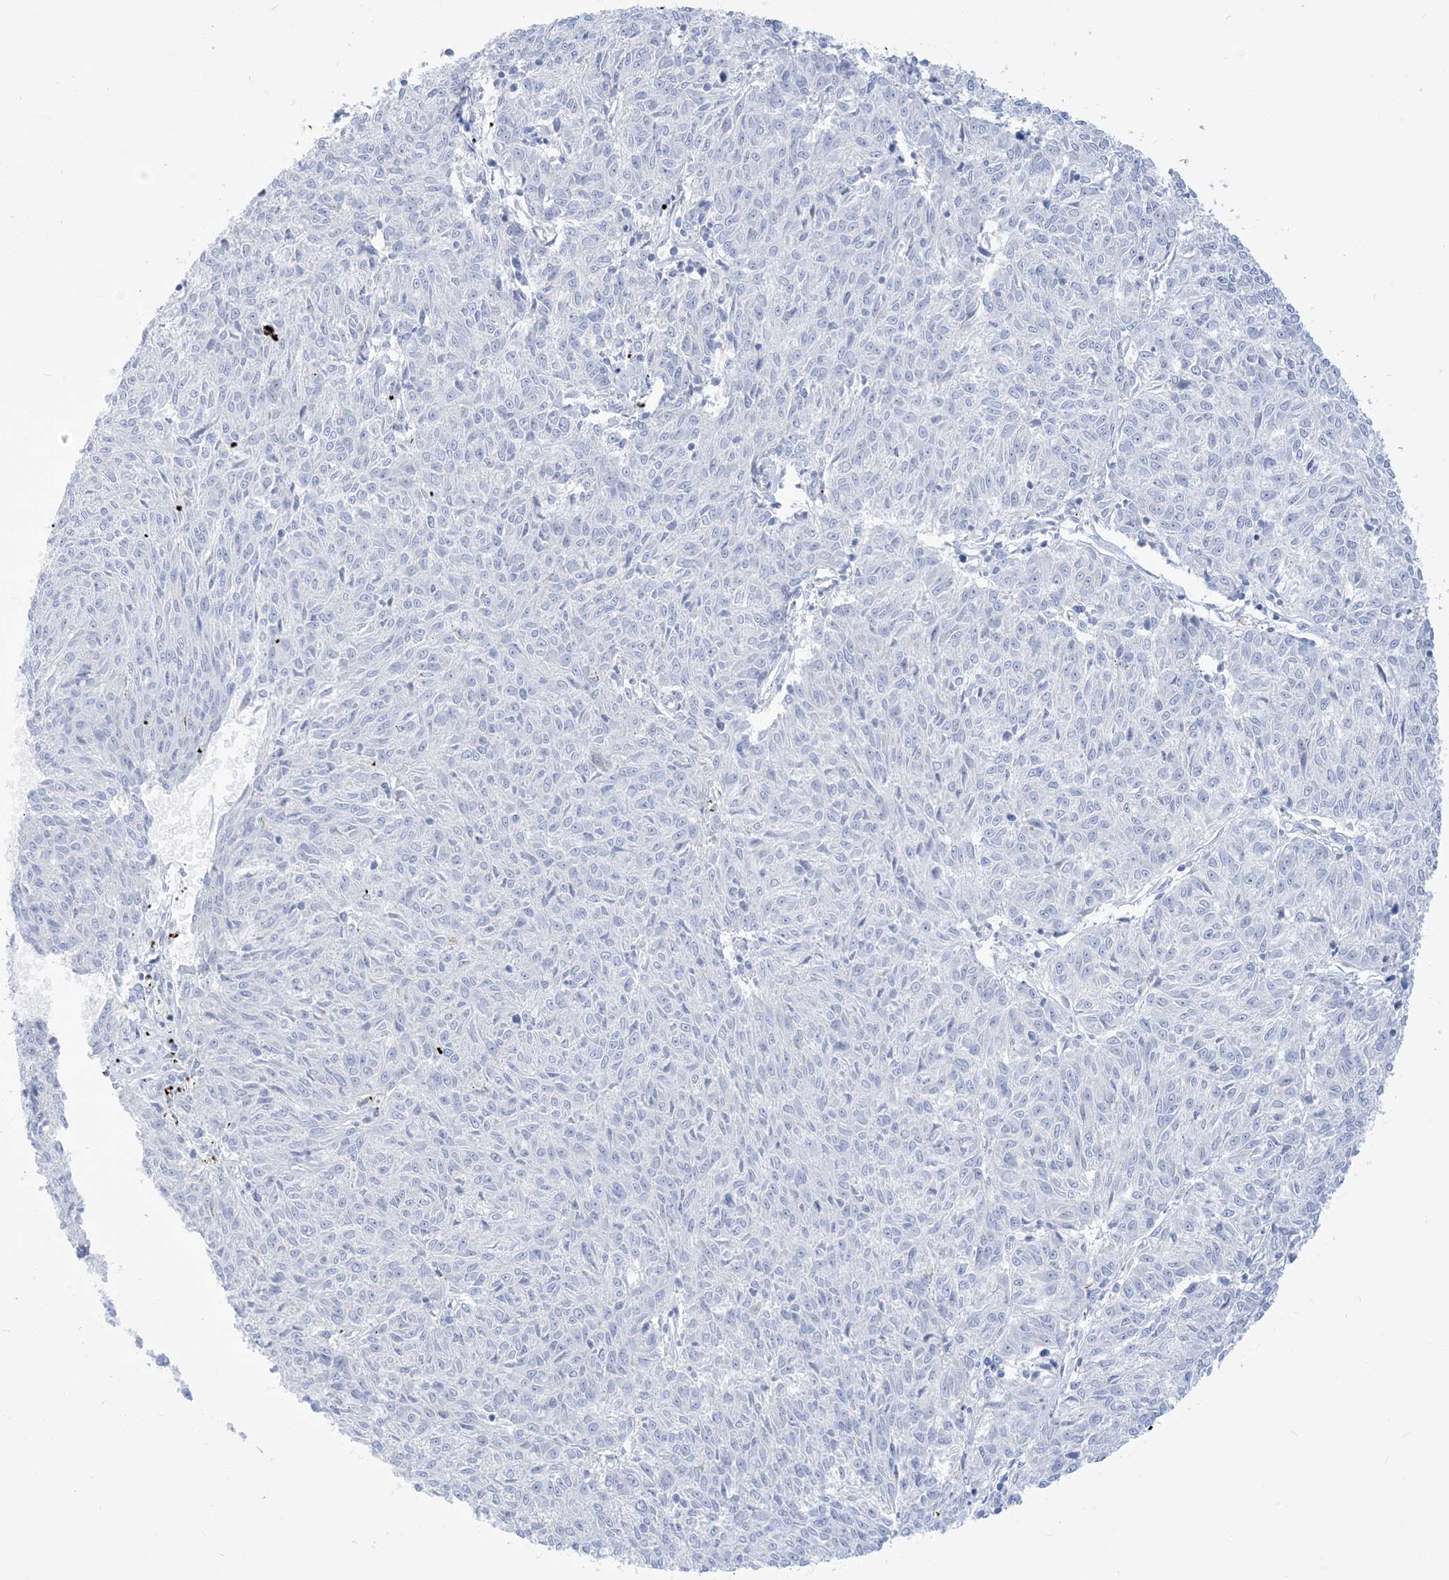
{"staining": {"intensity": "negative", "quantity": "none", "location": "none"}, "tissue": "melanoma", "cell_type": "Tumor cells", "image_type": "cancer", "snomed": [{"axis": "morphology", "description": "Malignant melanoma, NOS"}, {"axis": "topography", "description": "Skin"}], "caption": "Tumor cells show no significant protein expression in melanoma. (DAB immunohistochemistry (IHC) with hematoxylin counter stain).", "gene": "MARS2", "patient": {"sex": "female", "age": 72}}